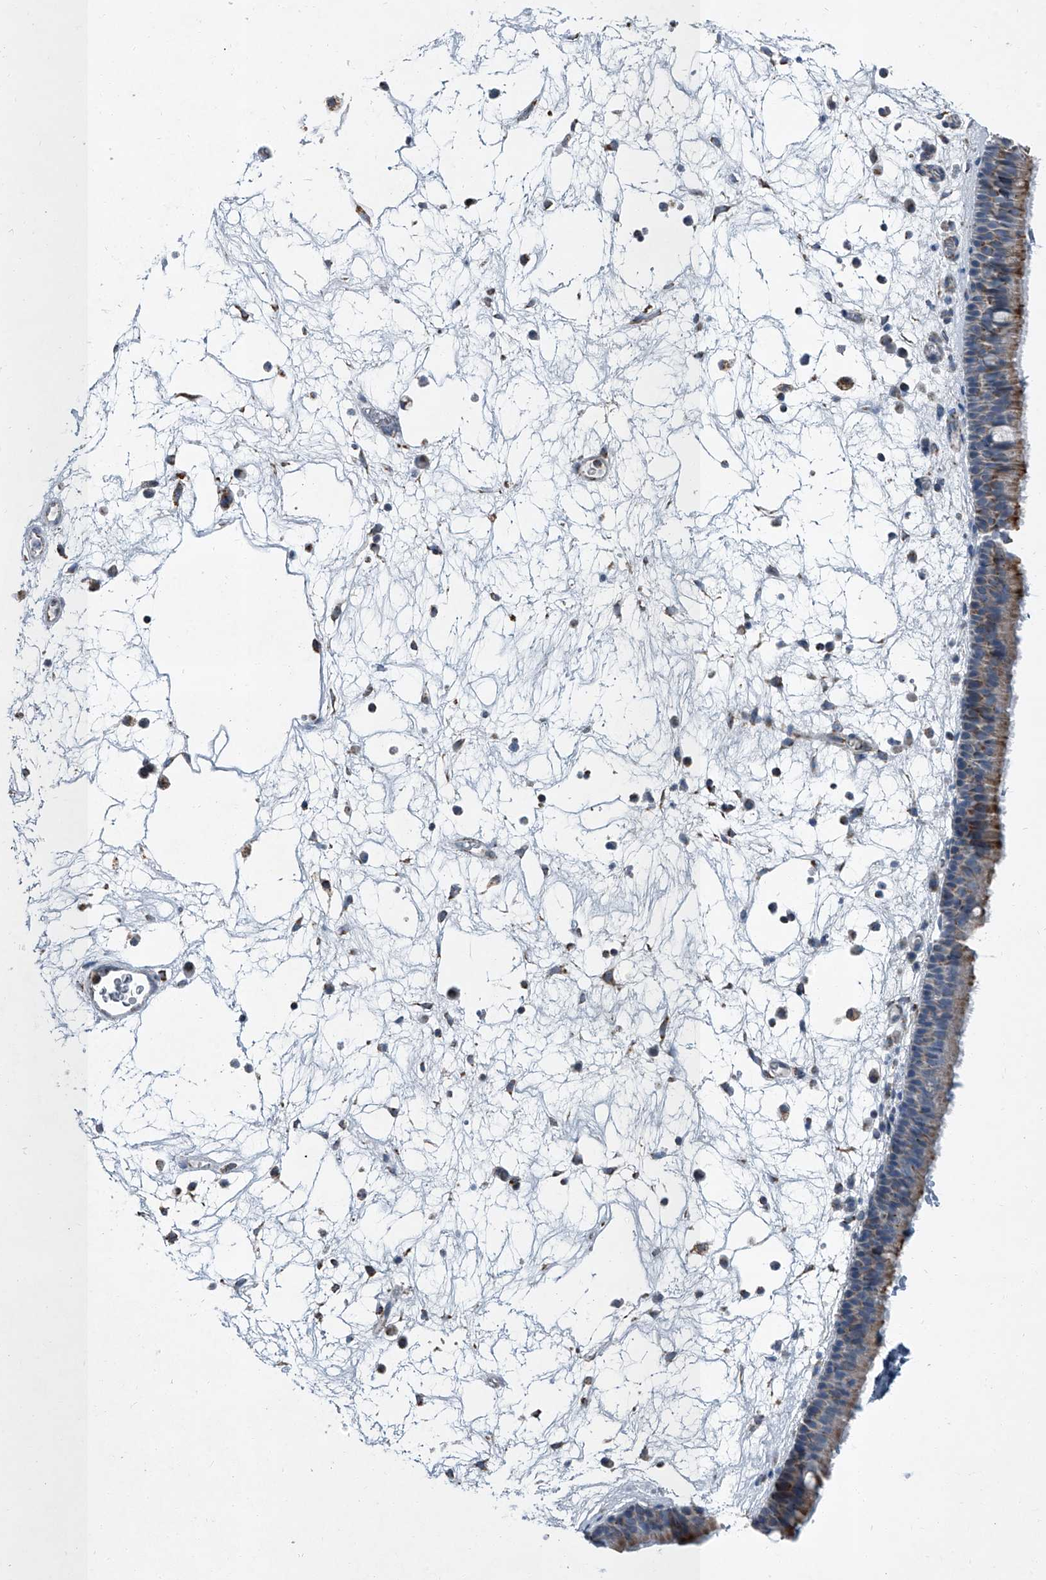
{"staining": {"intensity": "weak", "quantity": "25%-75%", "location": "cytoplasmic/membranous"}, "tissue": "nasopharynx", "cell_type": "Respiratory epithelial cells", "image_type": "normal", "snomed": [{"axis": "morphology", "description": "Normal tissue, NOS"}, {"axis": "morphology", "description": "Inflammation, NOS"}, {"axis": "morphology", "description": "Malignant melanoma, Metastatic site"}, {"axis": "topography", "description": "Nasopharynx"}], "caption": "Respiratory epithelial cells exhibit low levels of weak cytoplasmic/membranous staining in approximately 25%-75% of cells in benign nasopharynx.", "gene": "CHRNA7", "patient": {"sex": "male", "age": 70}}